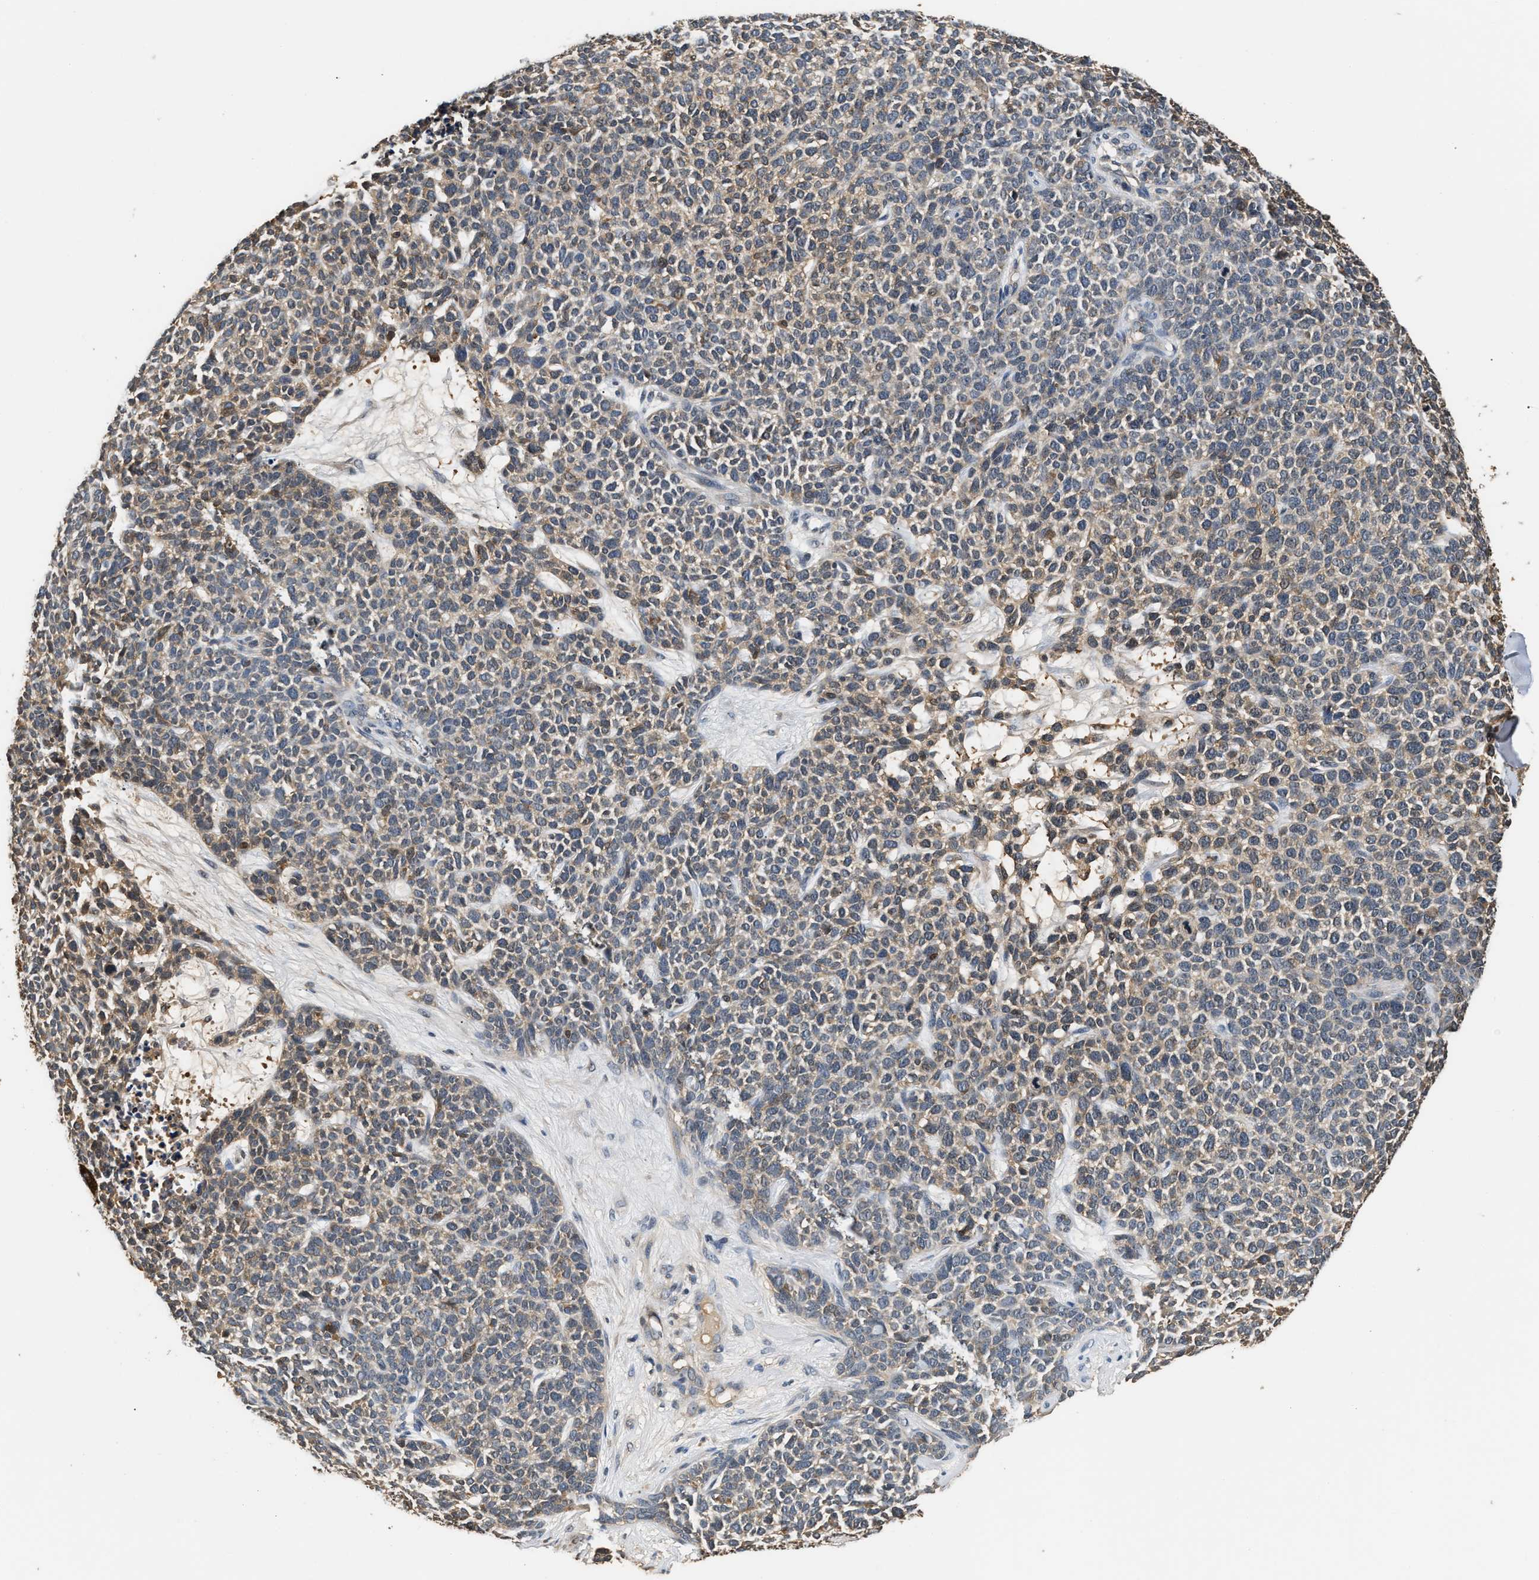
{"staining": {"intensity": "weak", "quantity": "25%-75%", "location": "cytoplasmic/membranous"}, "tissue": "skin cancer", "cell_type": "Tumor cells", "image_type": "cancer", "snomed": [{"axis": "morphology", "description": "Basal cell carcinoma"}, {"axis": "topography", "description": "Skin"}], "caption": "Immunohistochemical staining of human skin cancer shows weak cytoplasmic/membranous protein positivity in approximately 25%-75% of tumor cells. Using DAB (3,3'-diaminobenzidine) (brown) and hematoxylin (blue) stains, captured at high magnification using brightfield microscopy.", "gene": "GPI", "patient": {"sex": "male", "age": 55}}